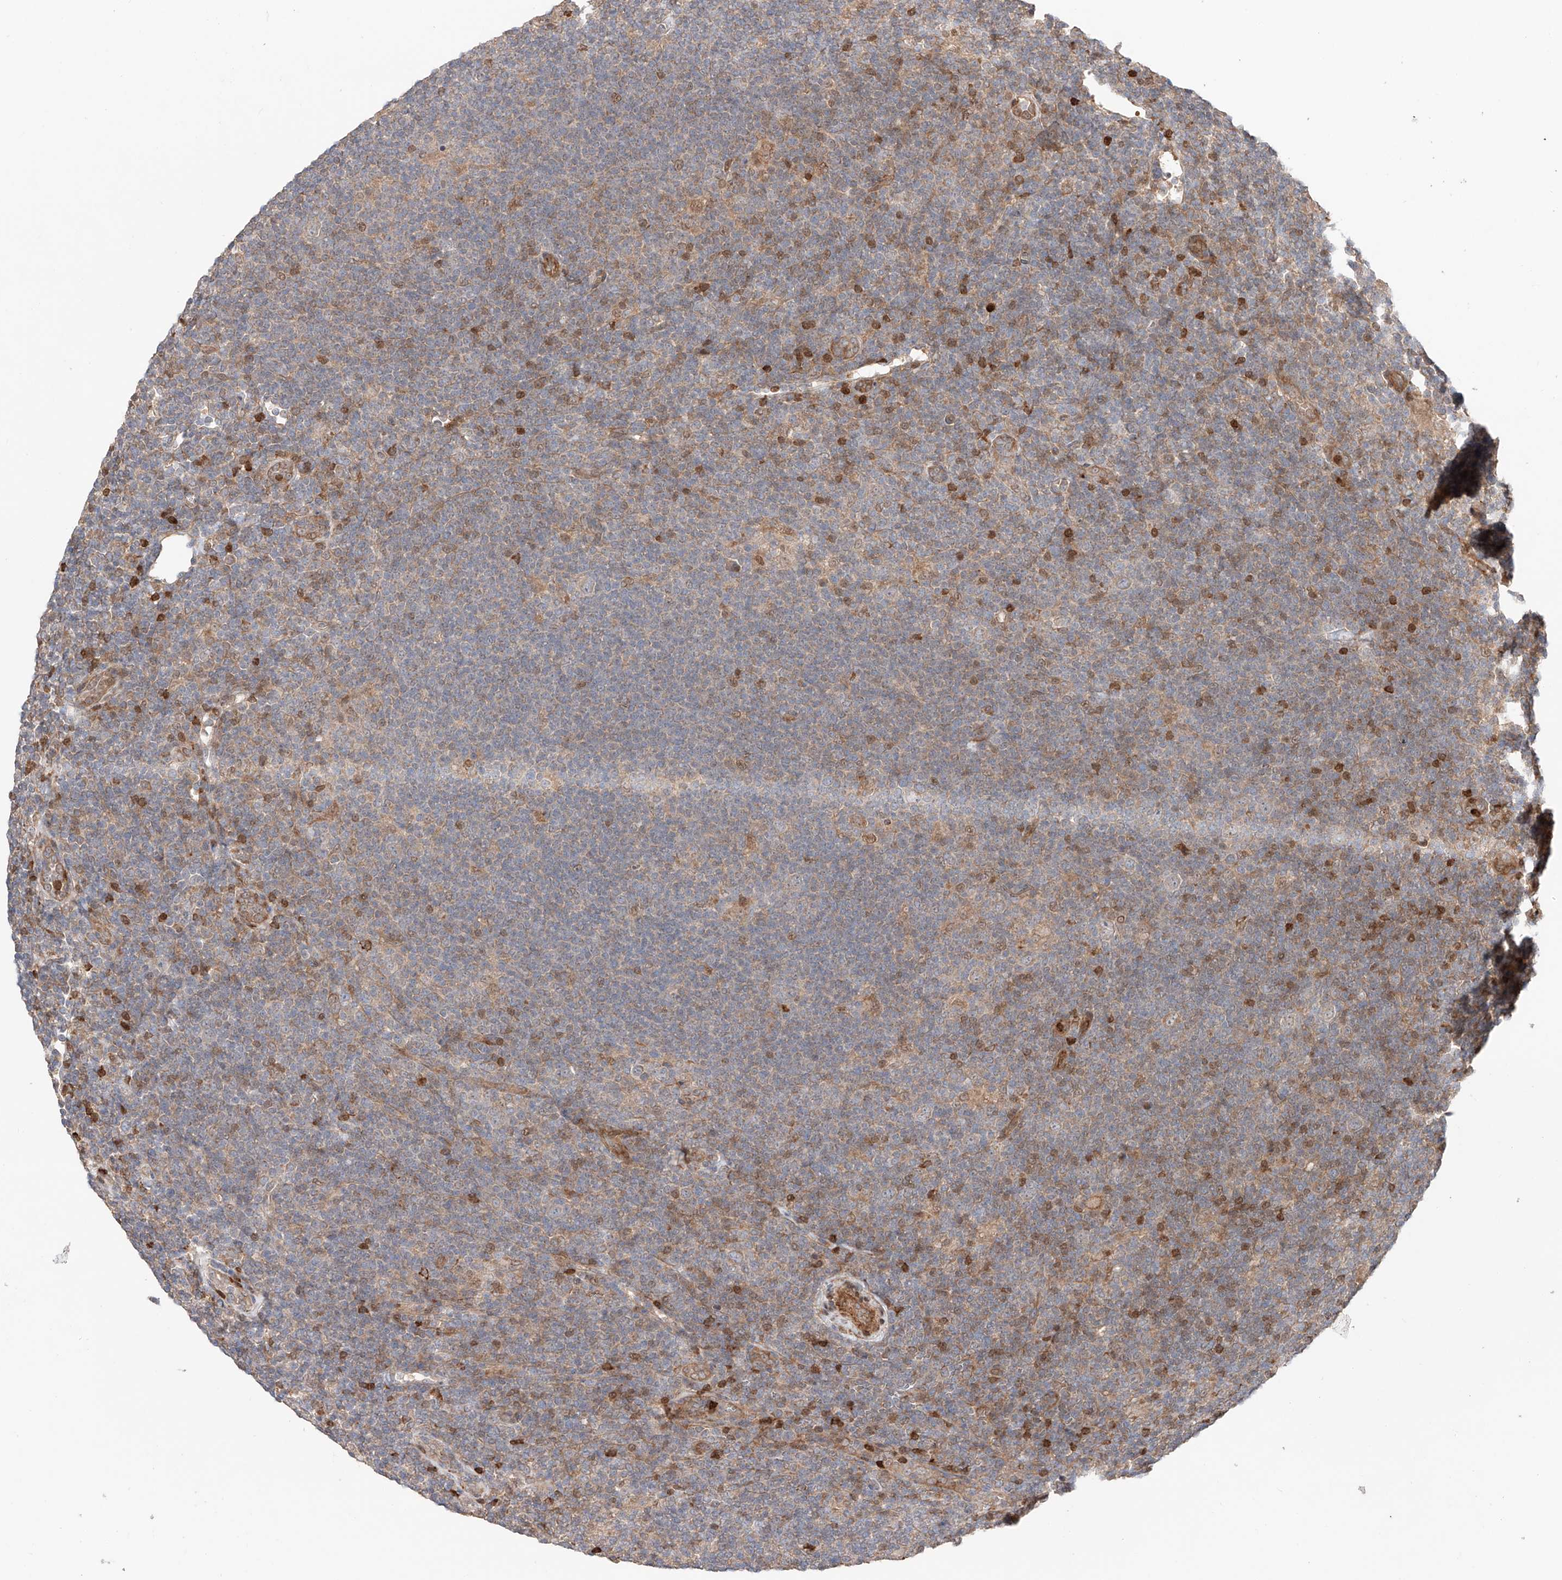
{"staining": {"intensity": "negative", "quantity": "none", "location": "none"}, "tissue": "lymphoma", "cell_type": "Tumor cells", "image_type": "cancer", "snomed": [{"axis": "morphology", "description": "Hodgkin's disease, NOS"}, {"axis": "topography", "description": "Lymph node"}], "caption": "High power microscopy micrograph of an immunohistochemistry photomicrograph of lymphoma, revealing no significant staining in tumor cells.", "gene": "IGSF22", "patient": {"sex": "female", "age": 57}}